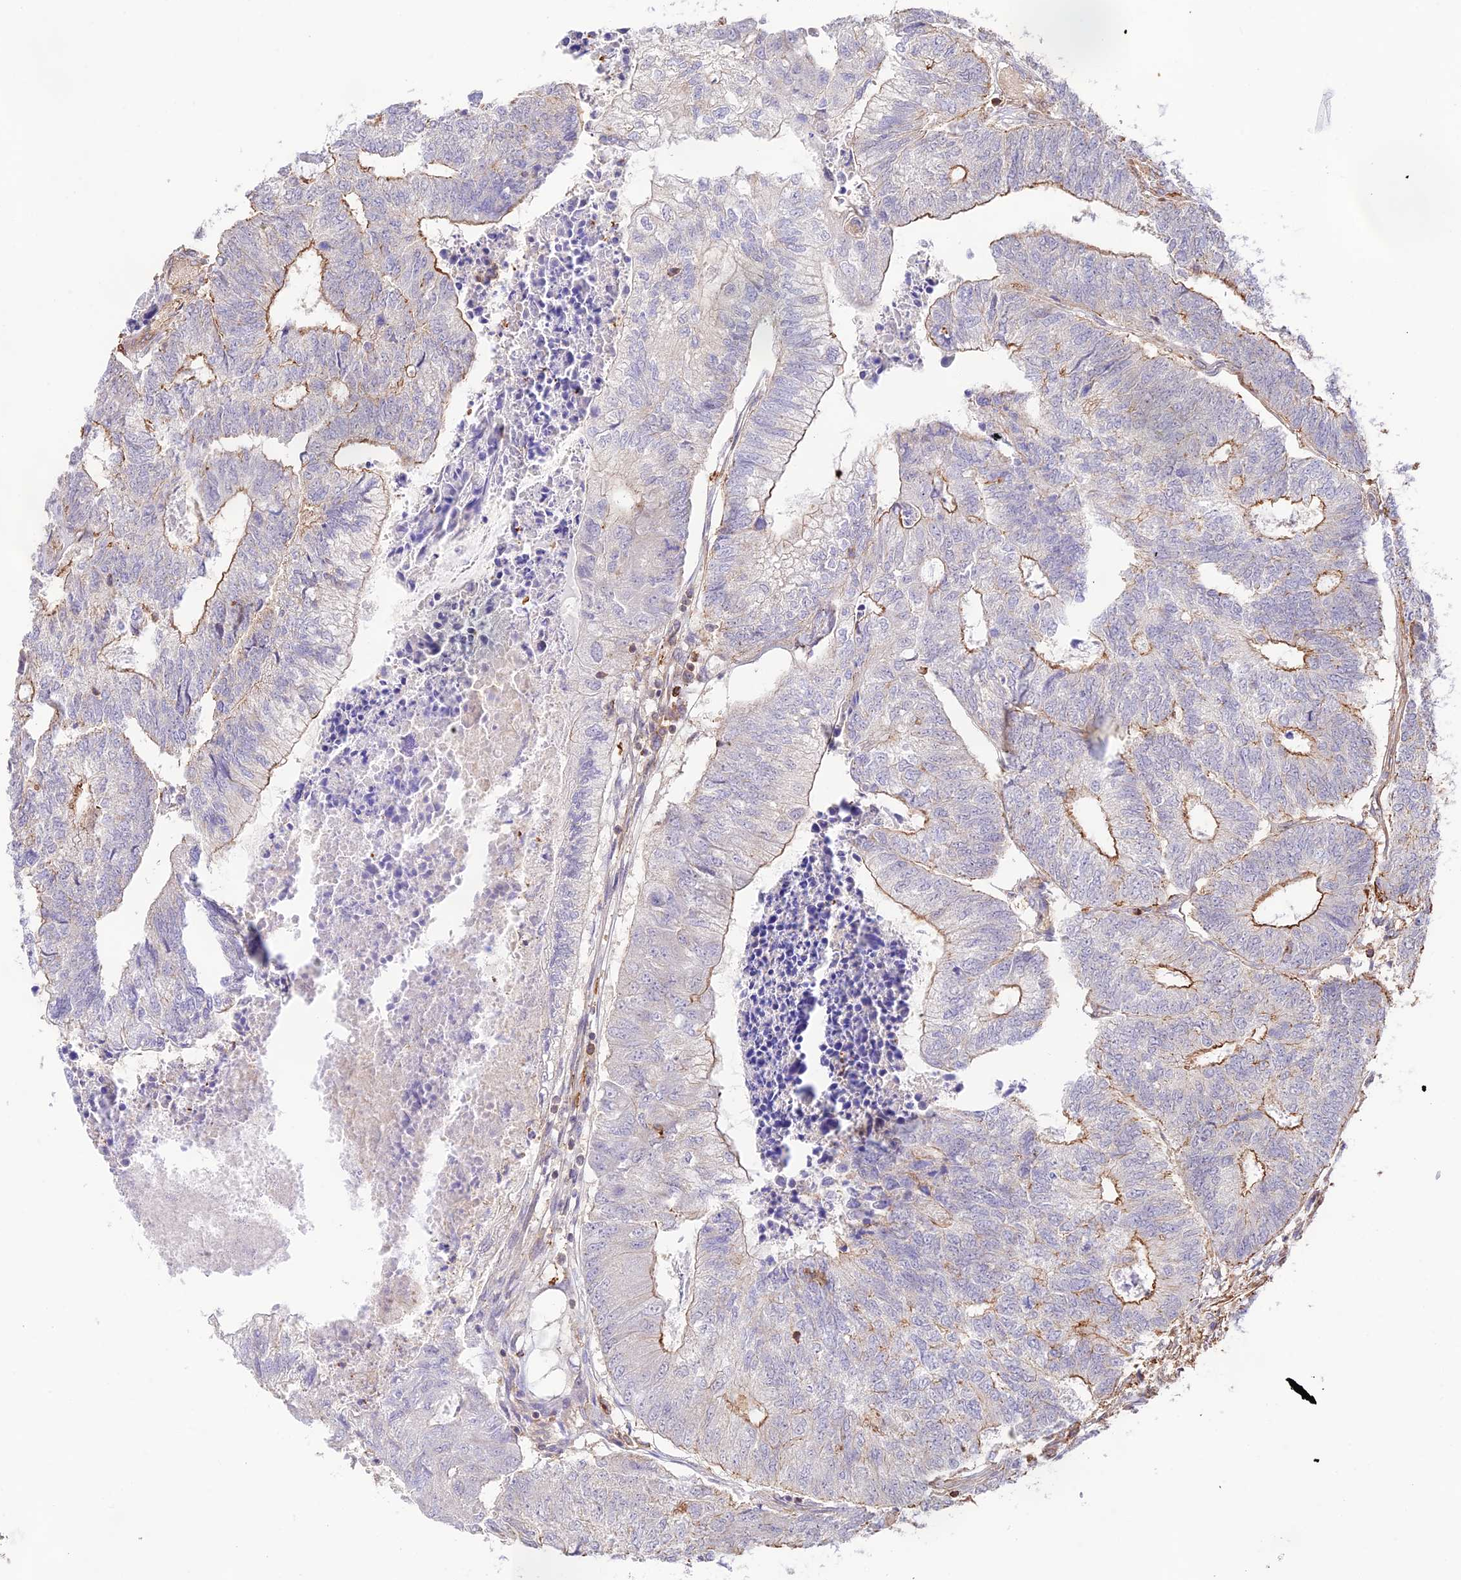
{"staining": {"intensity": "moderate", "quantity": "<25%", "location": "cytoplasmic/membranous"}, "tissue": "colorectal cancer", "cell_type": "Tumor cells", "image_type": "cancer", "snomed": [{"axis": "morphology", "description": "Adenocarcinoma, NOS"}, {"axis": "topography", "description": "Colon"}], "caption": "Approximately <25% of tumor cells in adenocarcinoma (colorectal) show moderate cytoplasmic/membranous protein positivity as visualized by brown immunohistochemical staining.", "gene": "DENND1C", "patient": {"sex": "female", "age": 67}}